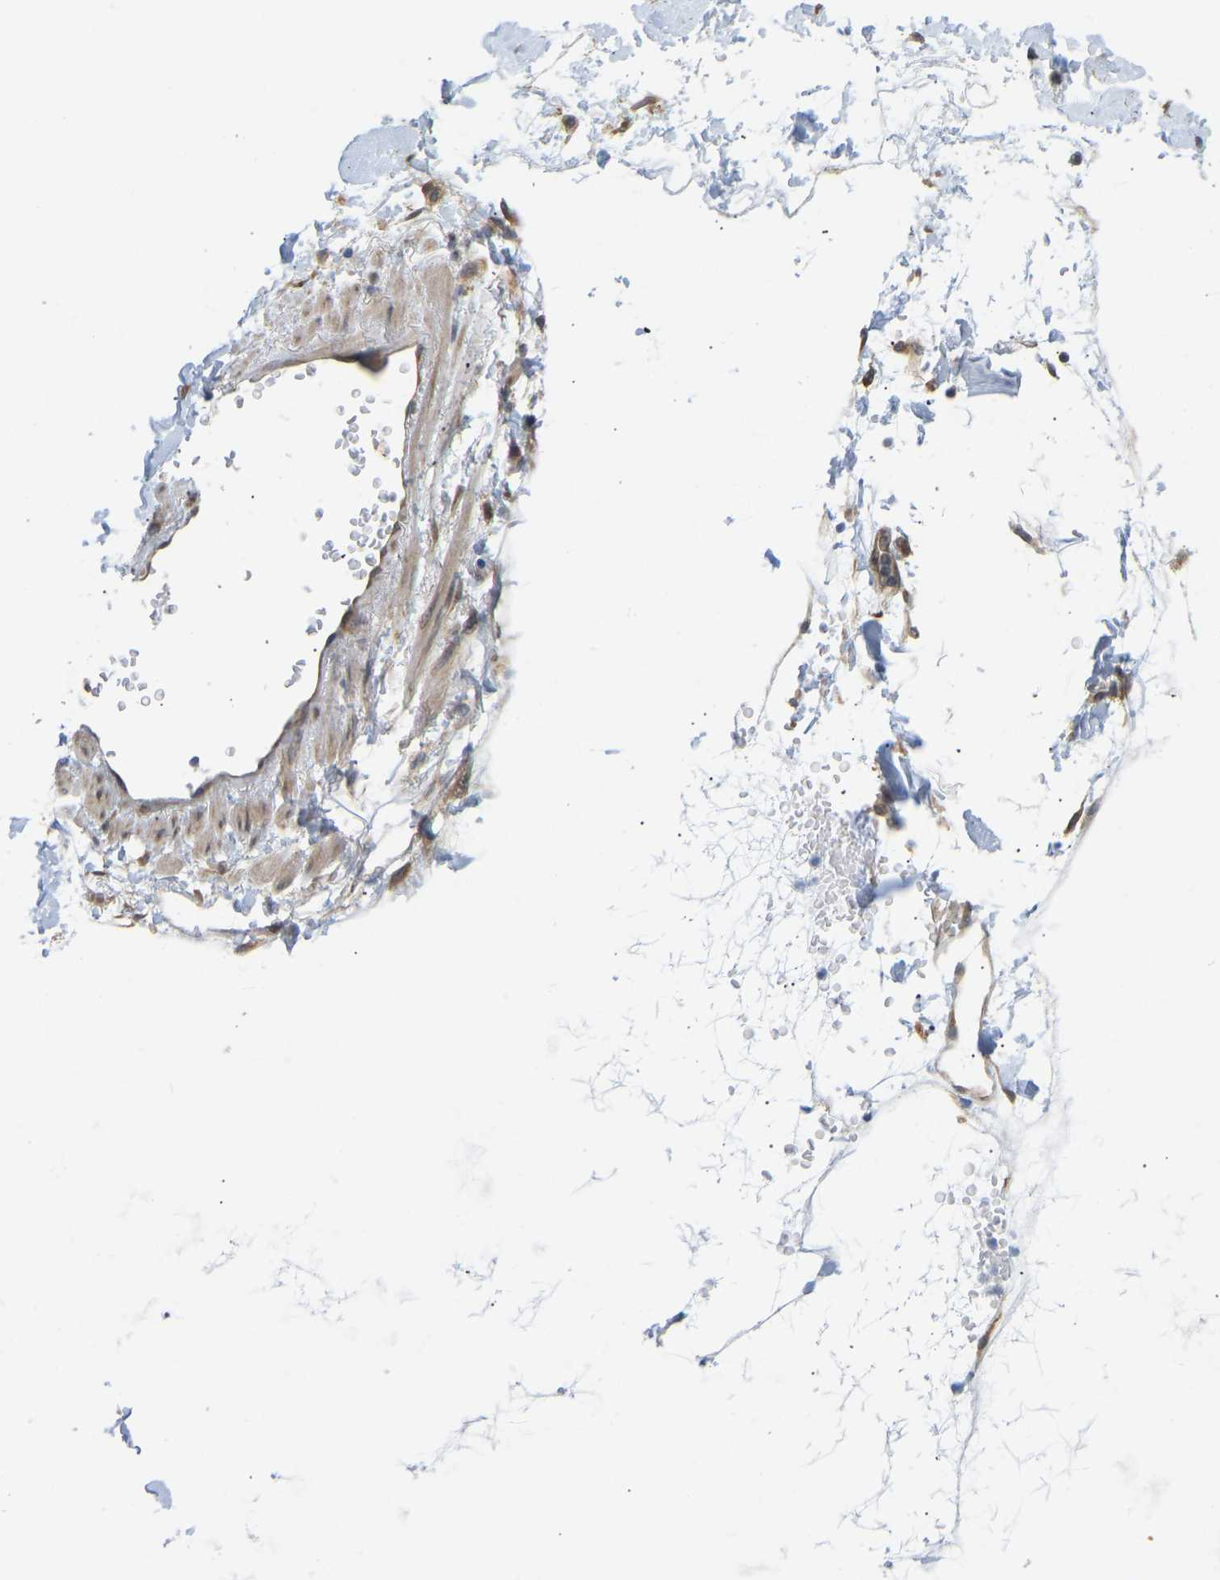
{"staining": {"intensity": "moderate", "quantity": "25%-75%", "location": "cytoplasmic/membranous"}, "tissue": "soft tissue", "cell_type": "Fibroblasts", "image_type": "normal", "snomed": [{"axis": "morphology", "description": "Normal tissue, NOS"}, {"axis": "morphology", "description": "Adenocarcinoma, NOS"}, {"axis": "topography", "description": "Duodenum"}, {"axis": "topography", "description": "Peripheral nerve tissue"}], "caption": "Benign soft tissue displays moderate cytoplasmic/membranous positivity in about 25%-75% of fibroblasts, visualized by immunohistochemistry. (Stains: DAB in brown, nuclei in blue, Microscopy: brightfield microscopy at high magnification).", "gene": "BEND3", "patient": {"sex": "female", "age": 60}}